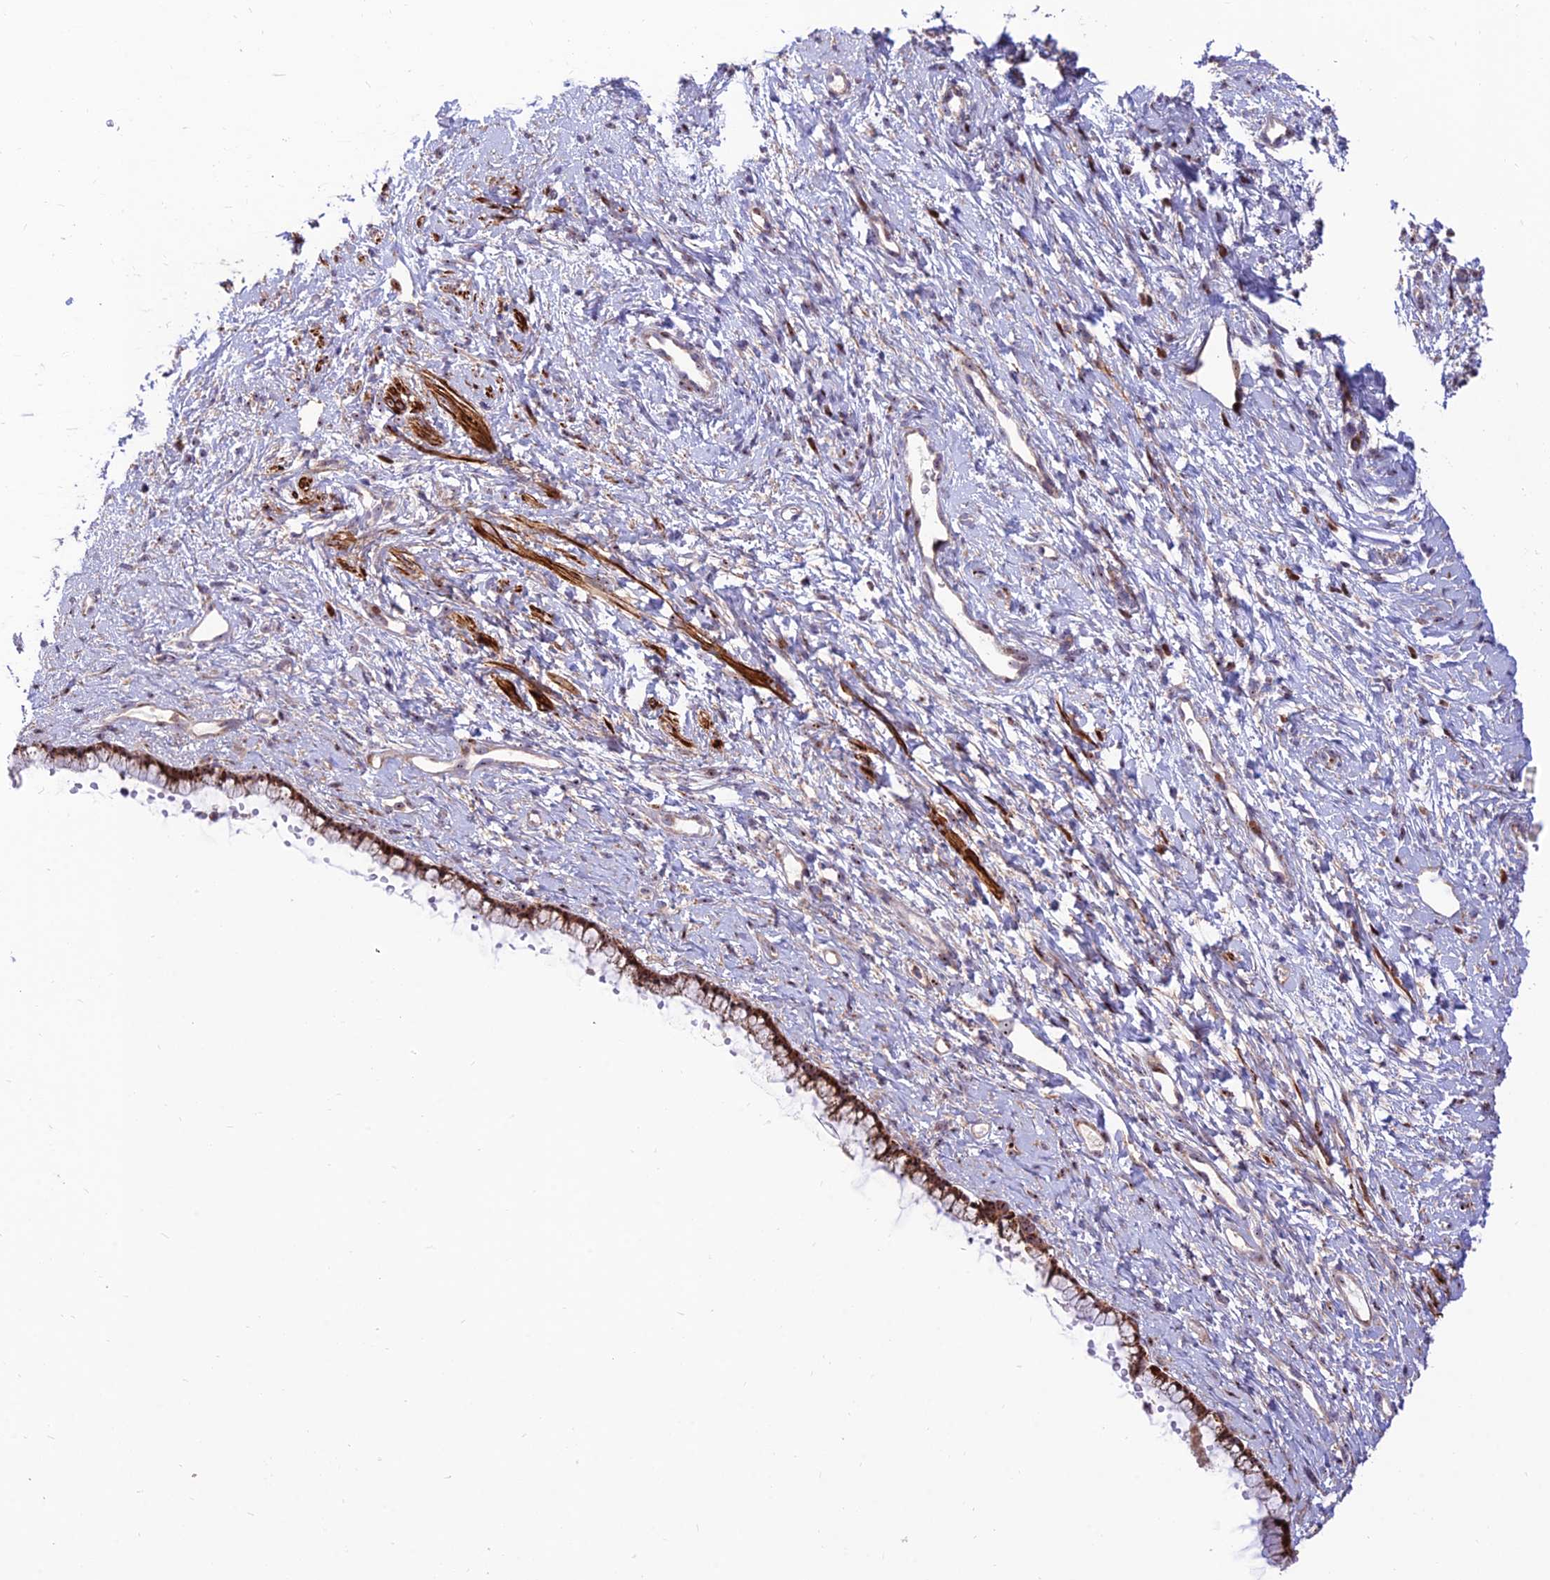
{"staining": {"intensity": "strong", "quantity": ">75%", "location": "cytoplasmic/membranous,nuclear"}, "tissue": "cervix", "cell_type": "Glandular cells", "image_type": "normal", "snomed": [{"axis": "morphology", "description": "Normal tissue, NOS"}, {"axis": "topography", "description": "Cervix"}], "caption": "A high-resolution micrograph shows IHC staining of unremarkable cervix, which reveals strong cytoplasmic/membranous,nuclear positivity in about >75% of glandular cells. Using DAB (3,3'-diaminobenzidine) (brown) and hematoxylin (blue) stains, captured at high magnification using brightfield microscopy.", "gene": "KBTBD7", "patient": {"sex": "female", "age": 57}}